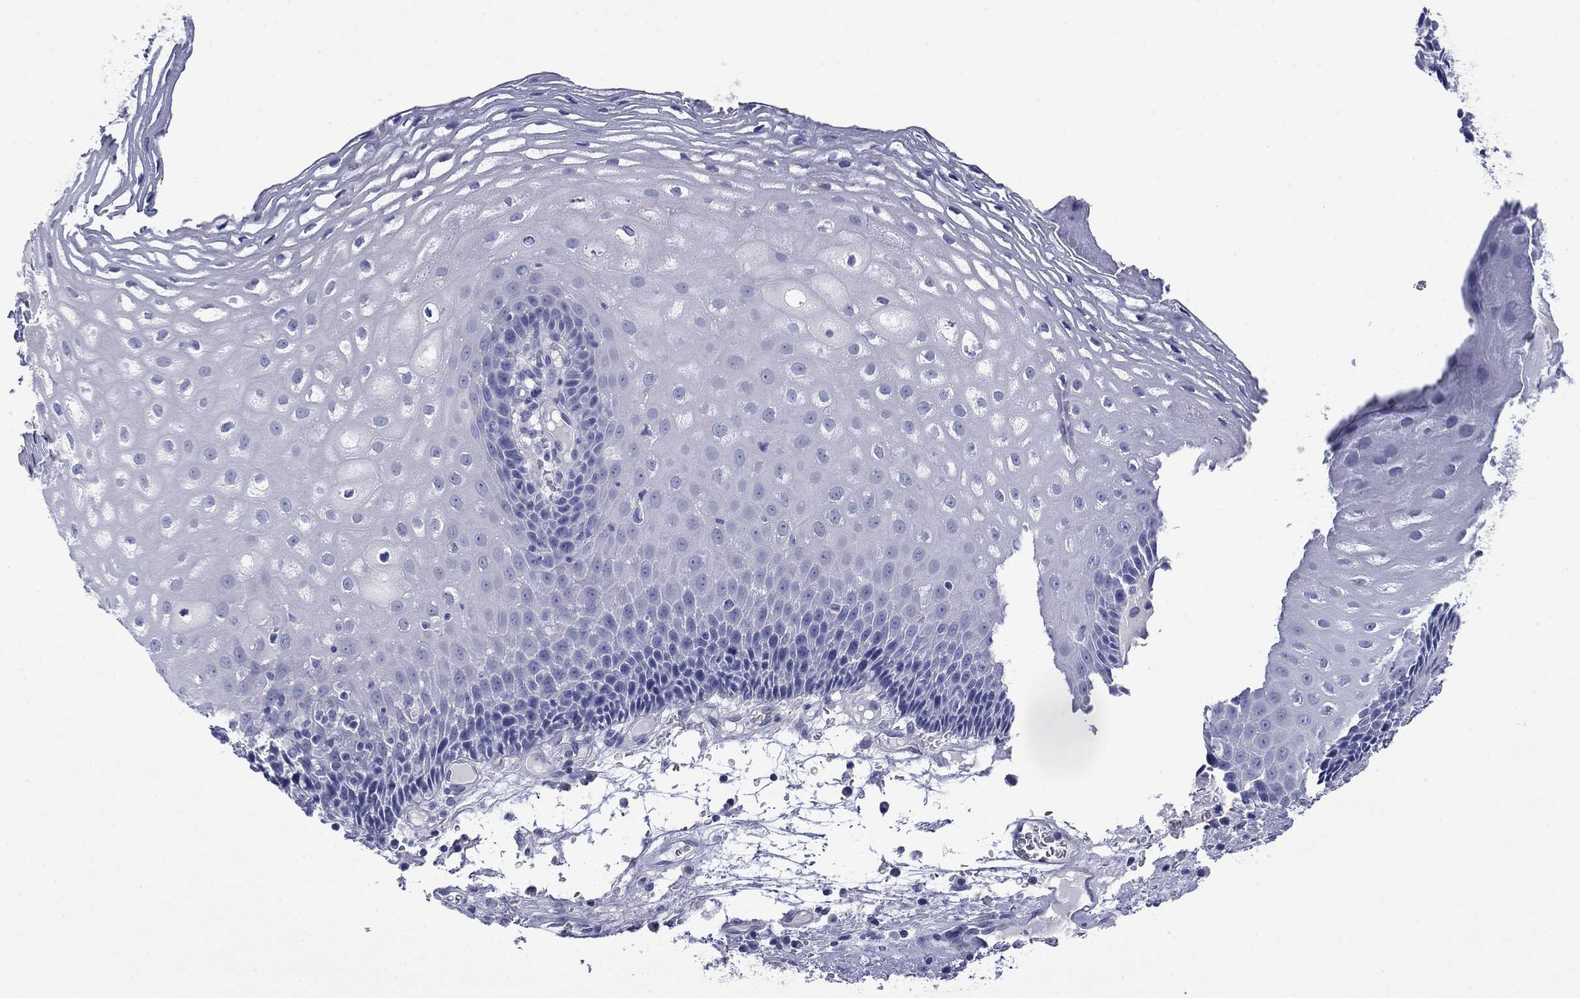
{"staining": {"intensity": "negative", "quantity": "none", "location": "none"}, "tissue": "esophagus", "cell_type": "Squamous epithelial cells", "image_type": "normal", "snomed": [{"axis": "morphology", "description": "Normal tissue, NOS"}, {"axis": "topography", "description": "Esophagus"}], "caption": "IHC histopathology image of unremarkable human esophagus stained for a protein (brown), which exhibits no positivity in squamous epithelial cells.", "gene": "PTPRZ1", "patient": {"sex": "male", "age": 76}}